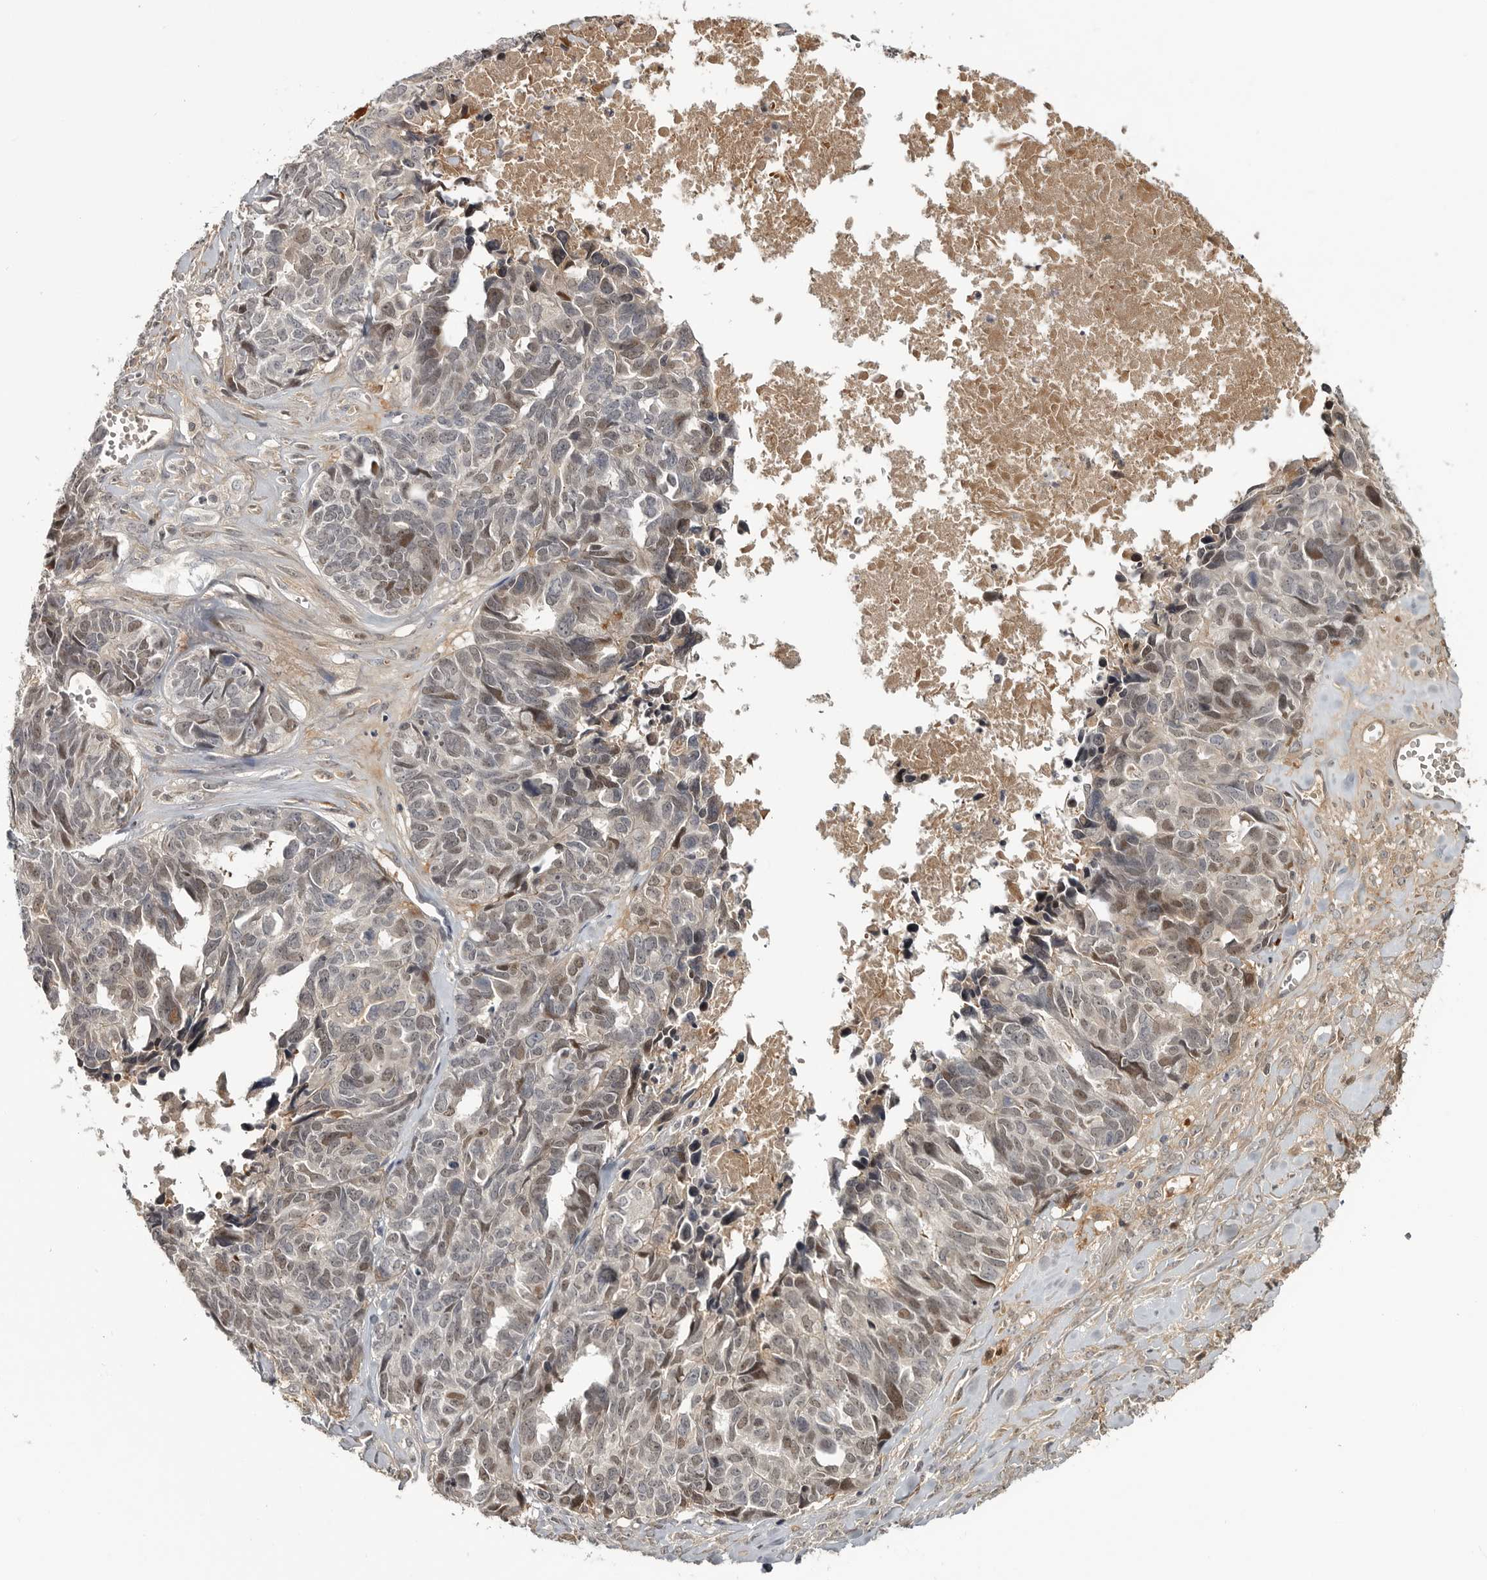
{"staining": {"intensity": "weak", "quantity": ">75%", "location": "cytoplasmic/membranous,nuclear"}, "tissue": "ovarian cancer", "cell_type": "Tumor cells", "image_type": "cancer", "snomed": [{"axis": "morphology", "description": "Cystadenocarcinoma, serous, NOS"}, {"axis": "topography", "description": "Ovary"}], "caption": "Immunohistochemical staining of human serous cystadenocarcinoma (ovarian) exhibits low levels of weak cytoplasmic/membranous and nuclear protein expression in approximately >75% of tumor cells.", "gene": "ZNF277", "patient": {"sex": "female", "age": 79}}